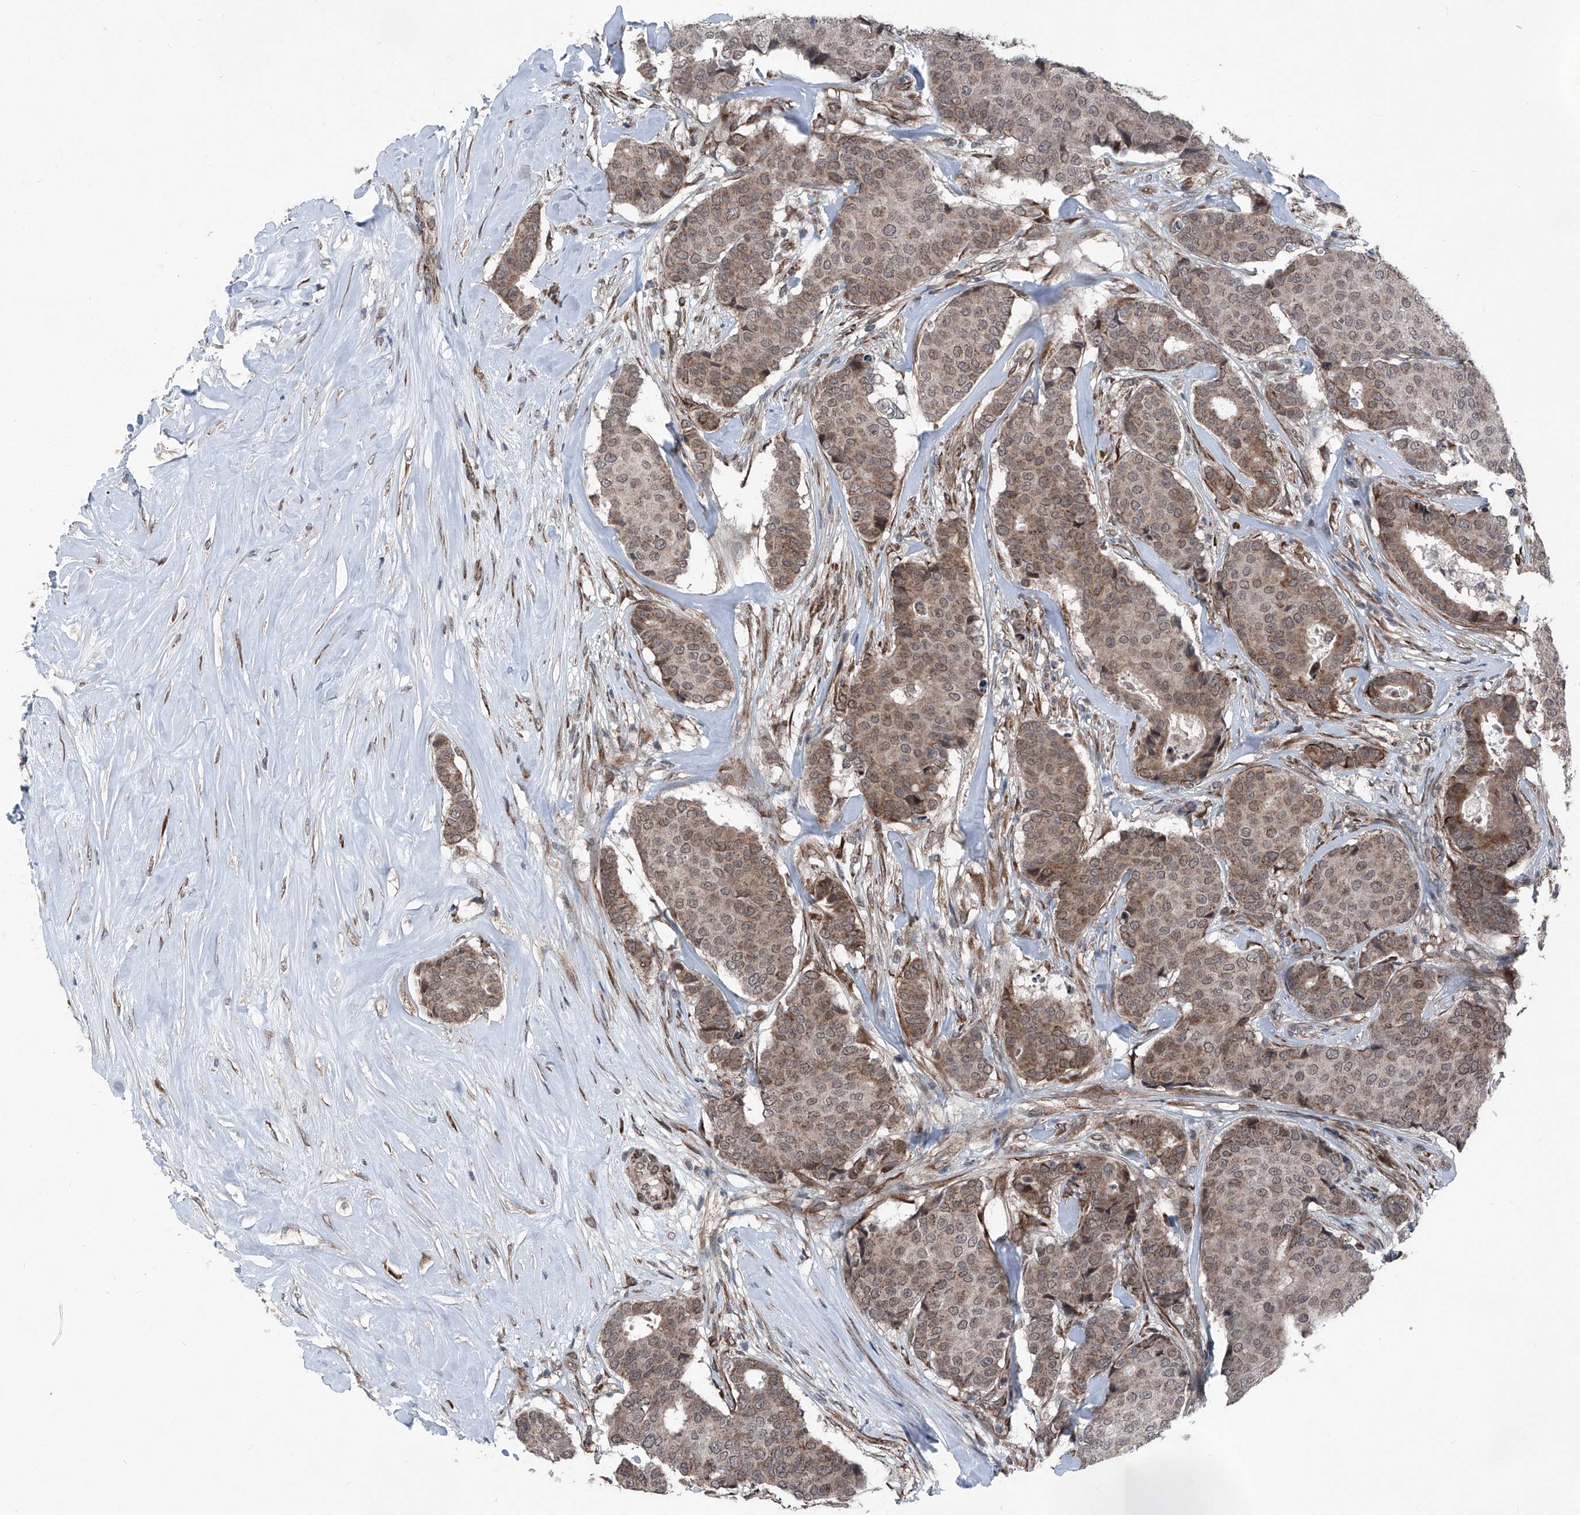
{"staining": {"intensity": "moderate", "quantity": ">75%", "location": "cytoplasmic/membranous,nuclear"}, "tissue": "breast cancer", "cell_type": "Tumor cells", "image_type": "cancer", "snomed": [{"axis": "morphology", "description": "Duct carcinoma"}, {"axis": "topography", "description": "Breast"}], "caption": "Approximately >75% of tumor cells in human breast infiltrating ductal carcinoma reveal moderate cytoplasmic/membranous and nuclear protein expression as visualized by brown immunohistochemical staining.", "gene": "COA7", "patient": {"sex": "female", "age": 75}}